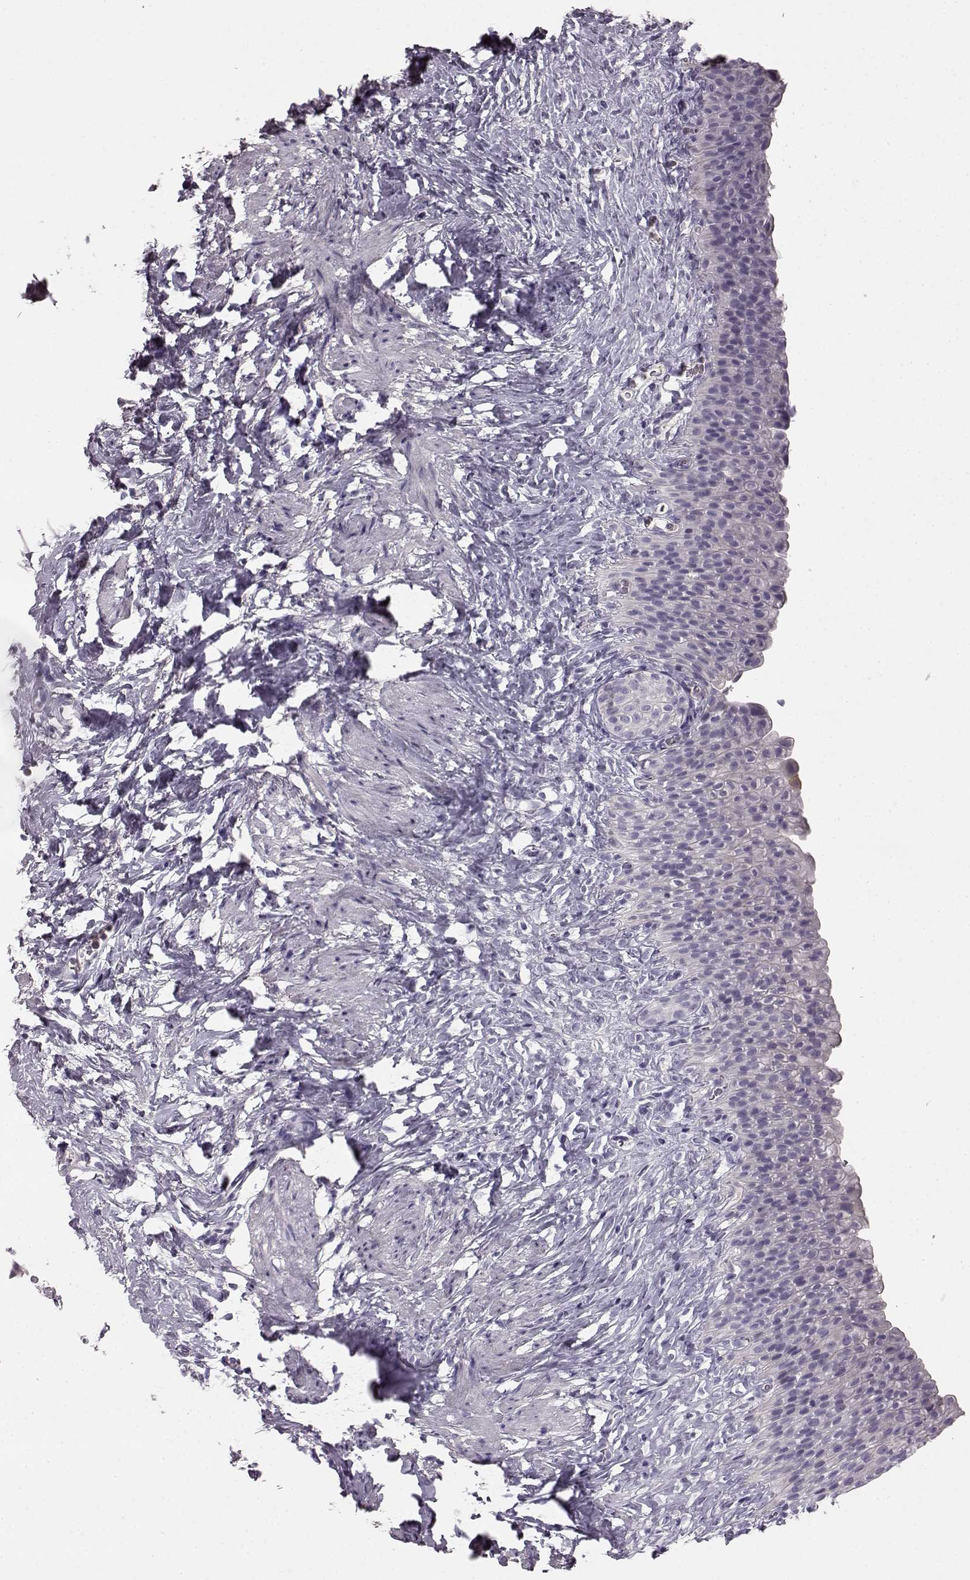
{"staining": {"intensity": "negative", "quantity": "none", "location": "none"}, "tissue": "urinary bladder", "cell_type": "Urothelial cells", "image_type": "normal", "snomed": [{"axis": "morphology", "description": "Normal tissue, NOS"}, {"axis": "topography", "description": "Urinary bladder"}], "caption": "This is an immunohistochemistry photomicrograph of normal urinary bladder. There is no expression in urothelial cells.", "gene": "KRT81", "patient": {"sex": "male", "age": 76}}